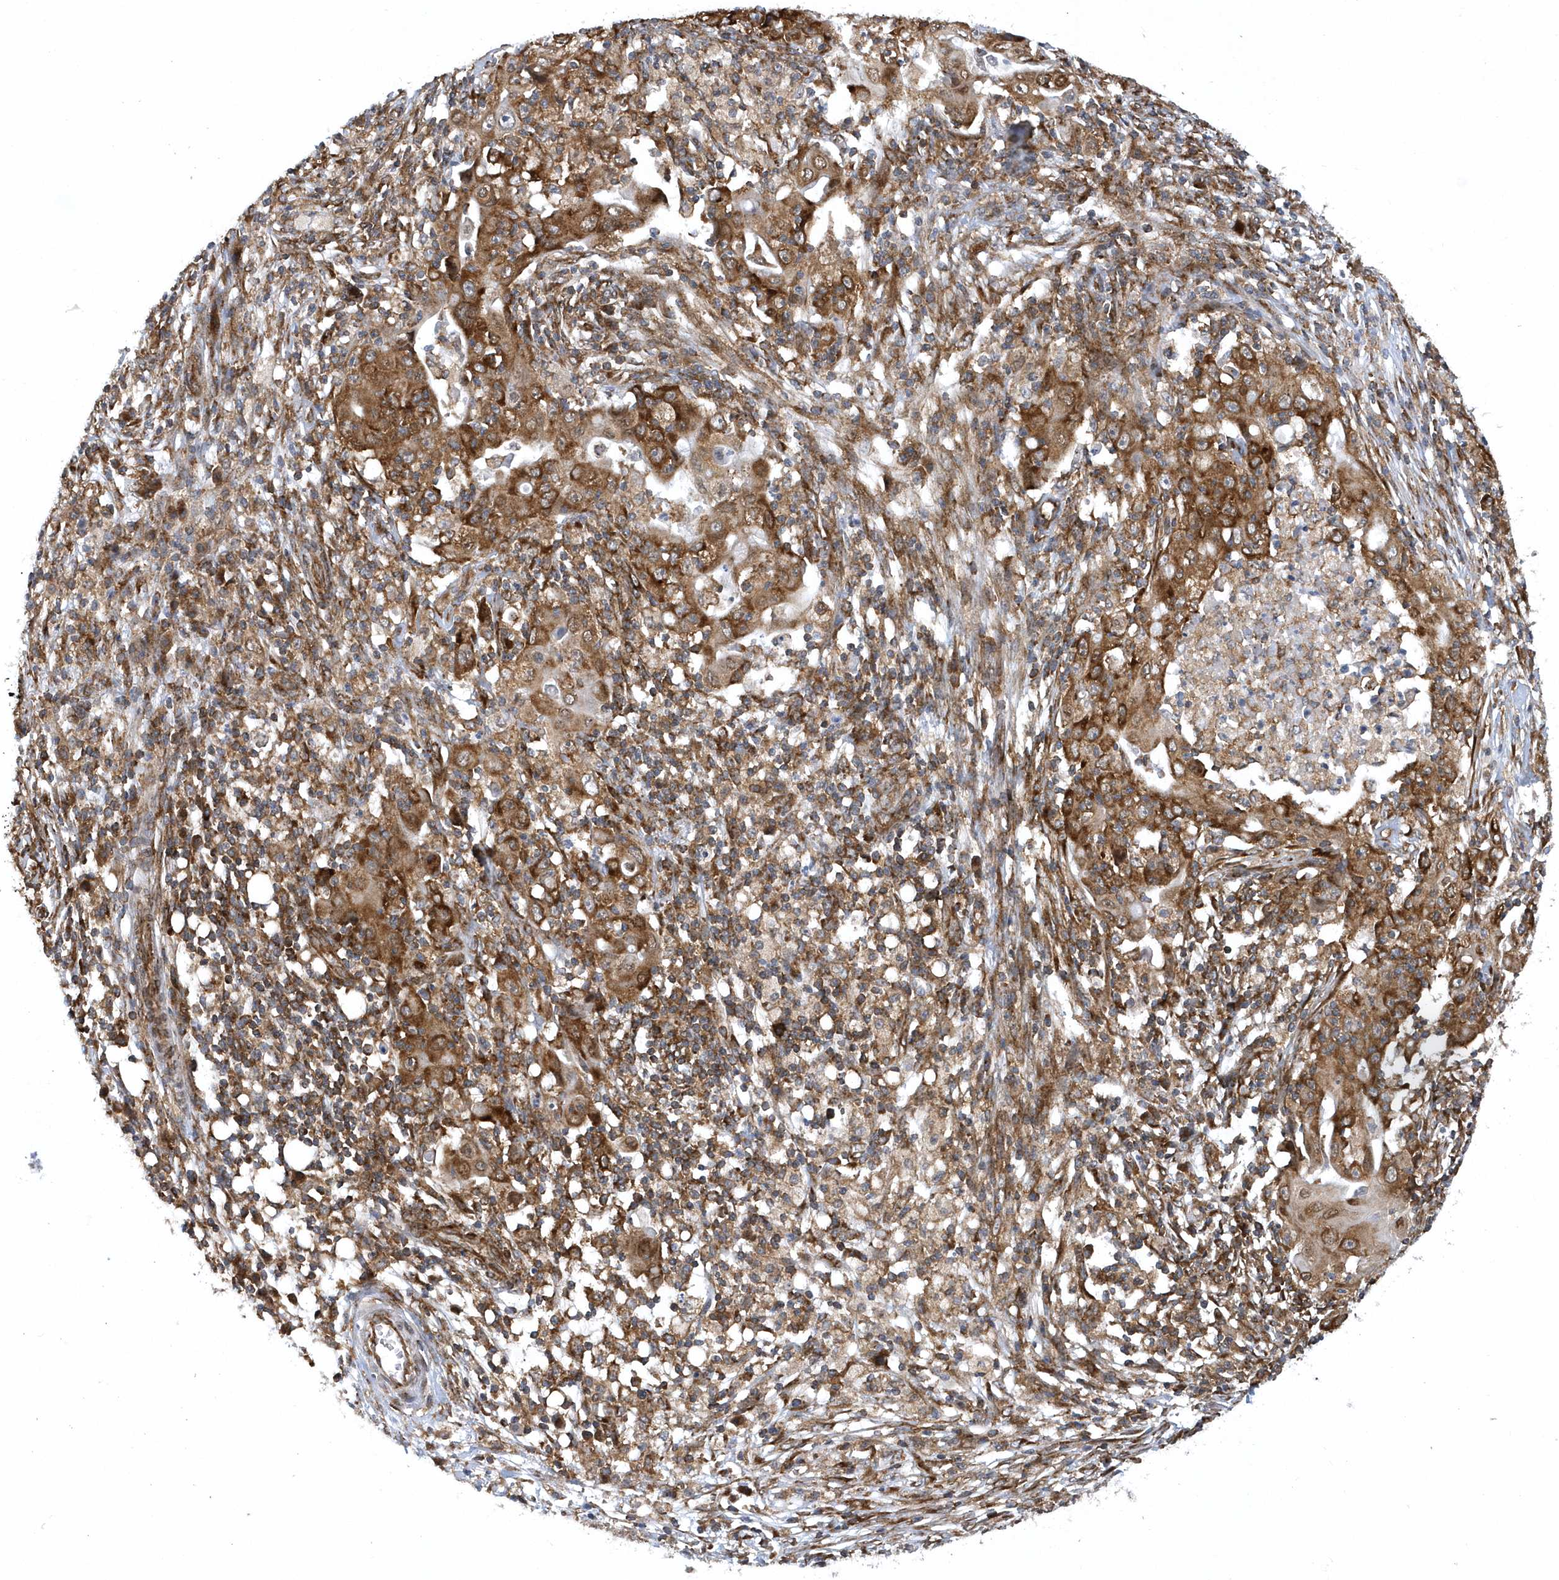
{"staining": {"intensity": "moderate", "quantity": ">75%", "location": "cytoplasmic/membranous"}, "tissue": "ovarian cancer", "cell_type": "Tumor cells", "image_type": "cancer", "snomed": [{"axis": "morphology", "description": "Carcinoma, endometroid"}, {"axis": "topography", "description": "Ovary"}], "caption": "This is a photomicrograph of immunohistochemistry (IHC) staining of ovarian endometroid carcinoma, which shows moderate positivity in the cytoplasmic/membranous of tumor cells.", "gene": "PHF1", "patient": {"sex": "female", "age": 42}}